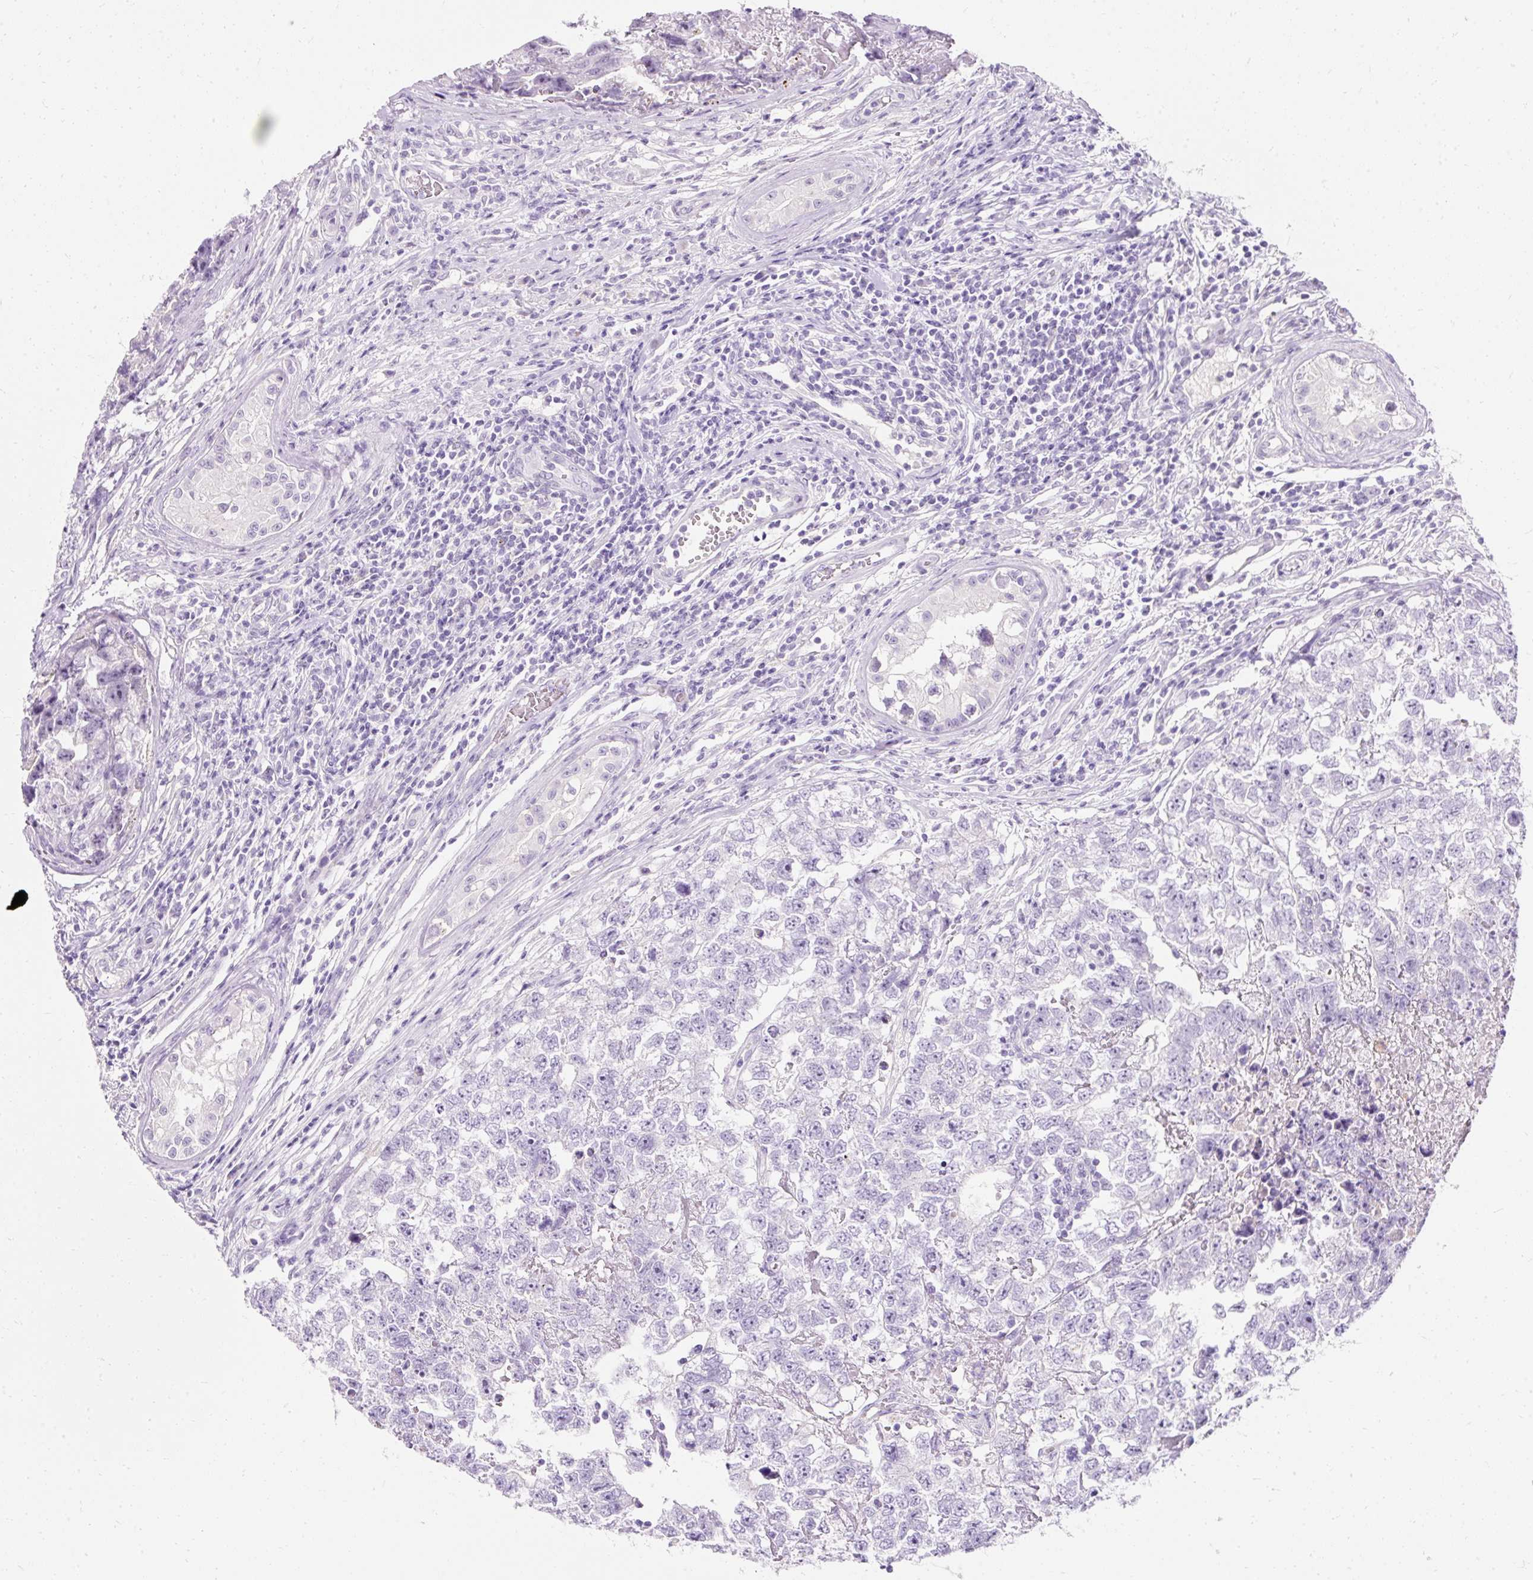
{"staining": {"intensity": "negative", "quantity": "none", "location": "none"}, "tissue": "testis cancer", "cell_type": "Tumor cells", "image_type": "cancer", "snomed": [{"axis": "morphology", "description": "Carcinoma, Embryonal, NOS"}, {"axis": "topography", "description": "Testis"}], "caption": "Image shows no significant protein positivity in tumor cells of embryonal carcinoma (testis).", "gene": "CLDN25", "patient": {"sex": "male", "age": 22}}